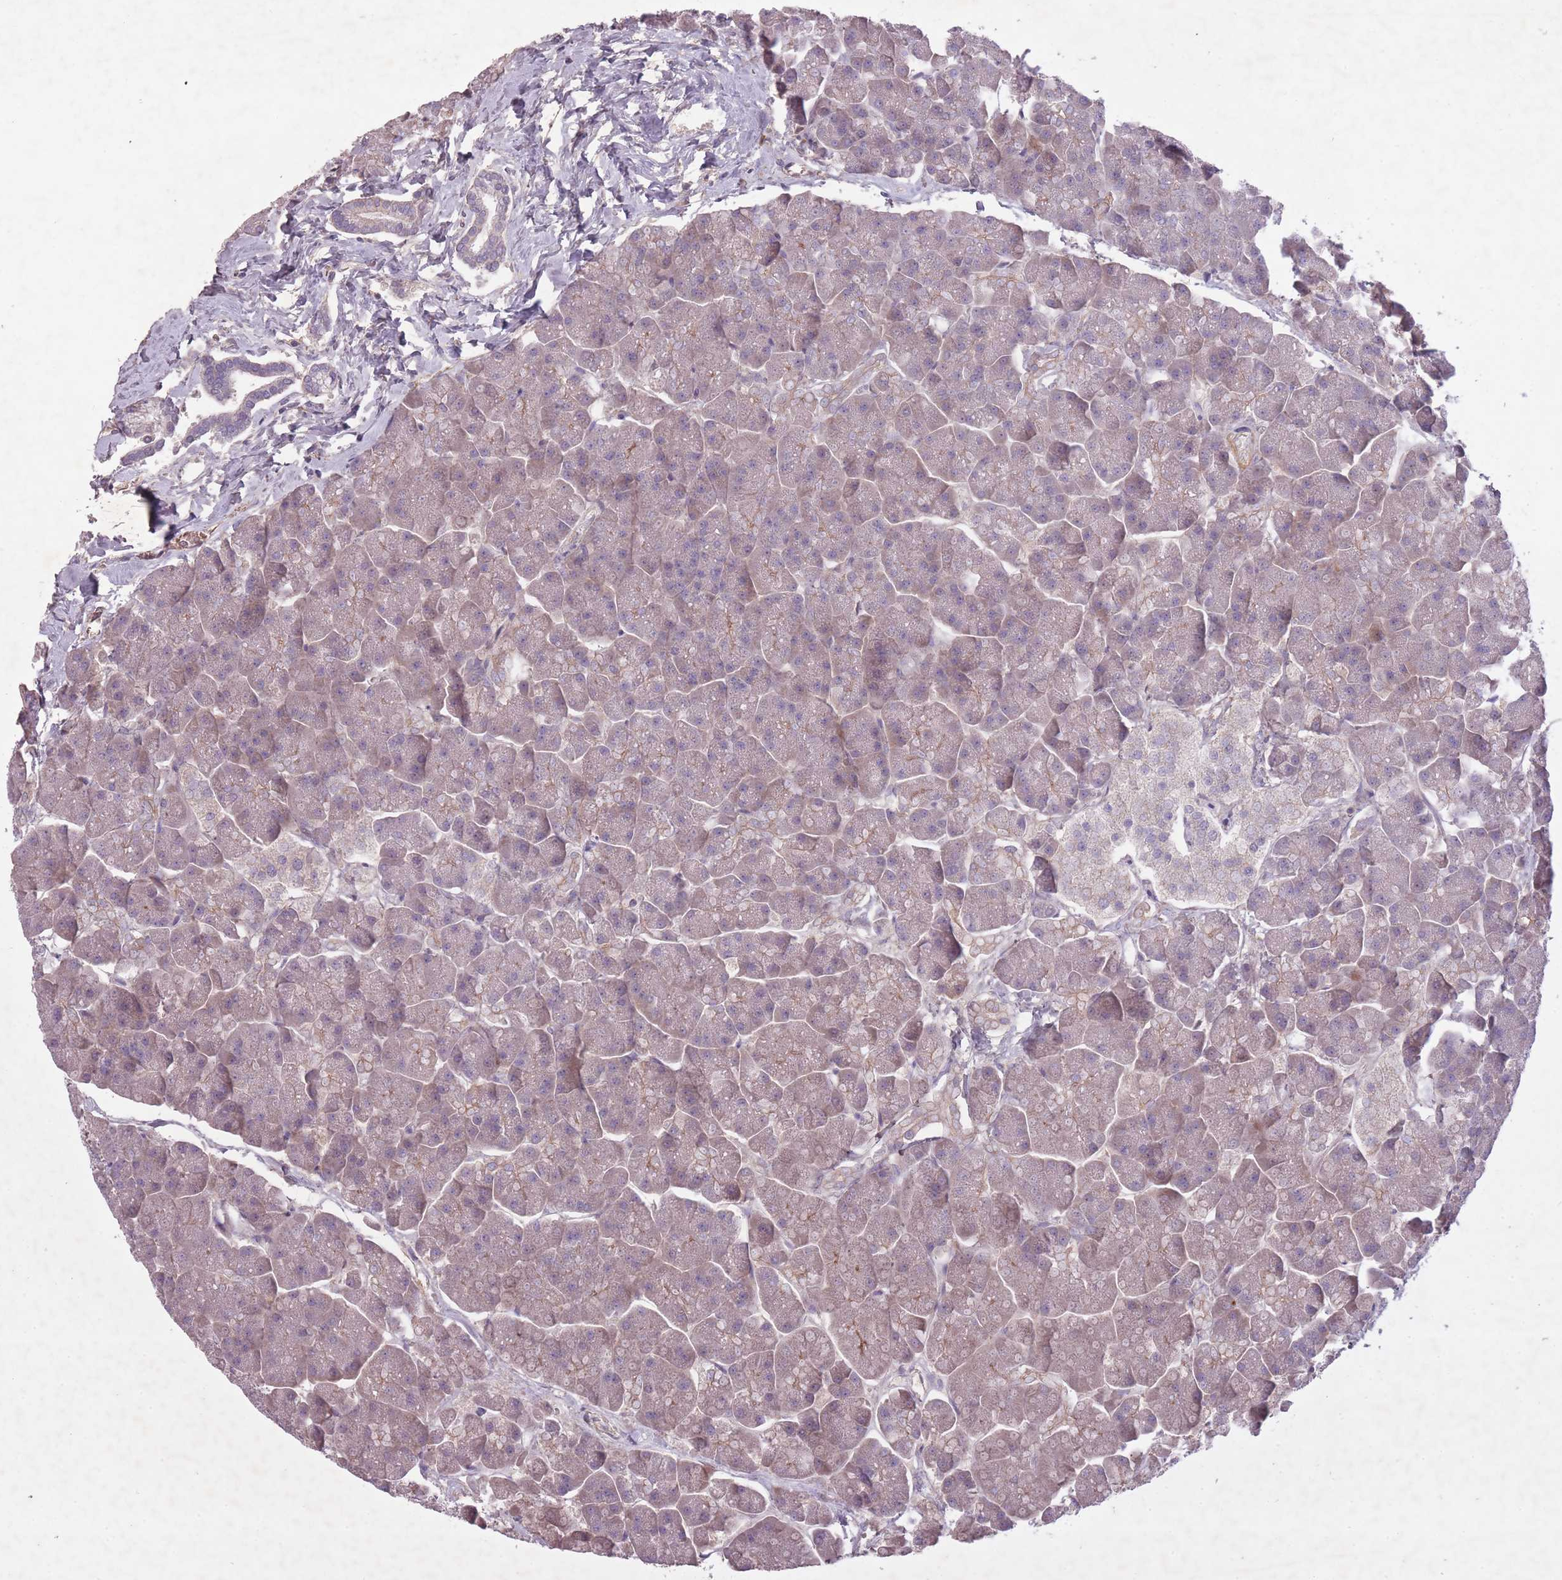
{"staining": {"intensity": "weak", "quantity": "25%-75%", "location": "cytoplasmic/membranous"}, "tissue": "pancreas", "cell_type": "Exocrine glandular cells", "image_type": "normal", "snomed": [{"axis": "morphology", "description": "Normal tissue, NOS"}, {"axis": "topography", "description": "Pancreas"}, {"axis": "topography", "description": "Peripheral nerve tissue"}], "caption": "A high-resolution histopathology image shows immunohistochemistry staining of benign pancreas, which exhibits weak cytoplasmic/membranous staining in about 25%-75% of exocrine glandular cells.", "gene": "OR2V1", "patient": {"sex": "male", "age": 54}}